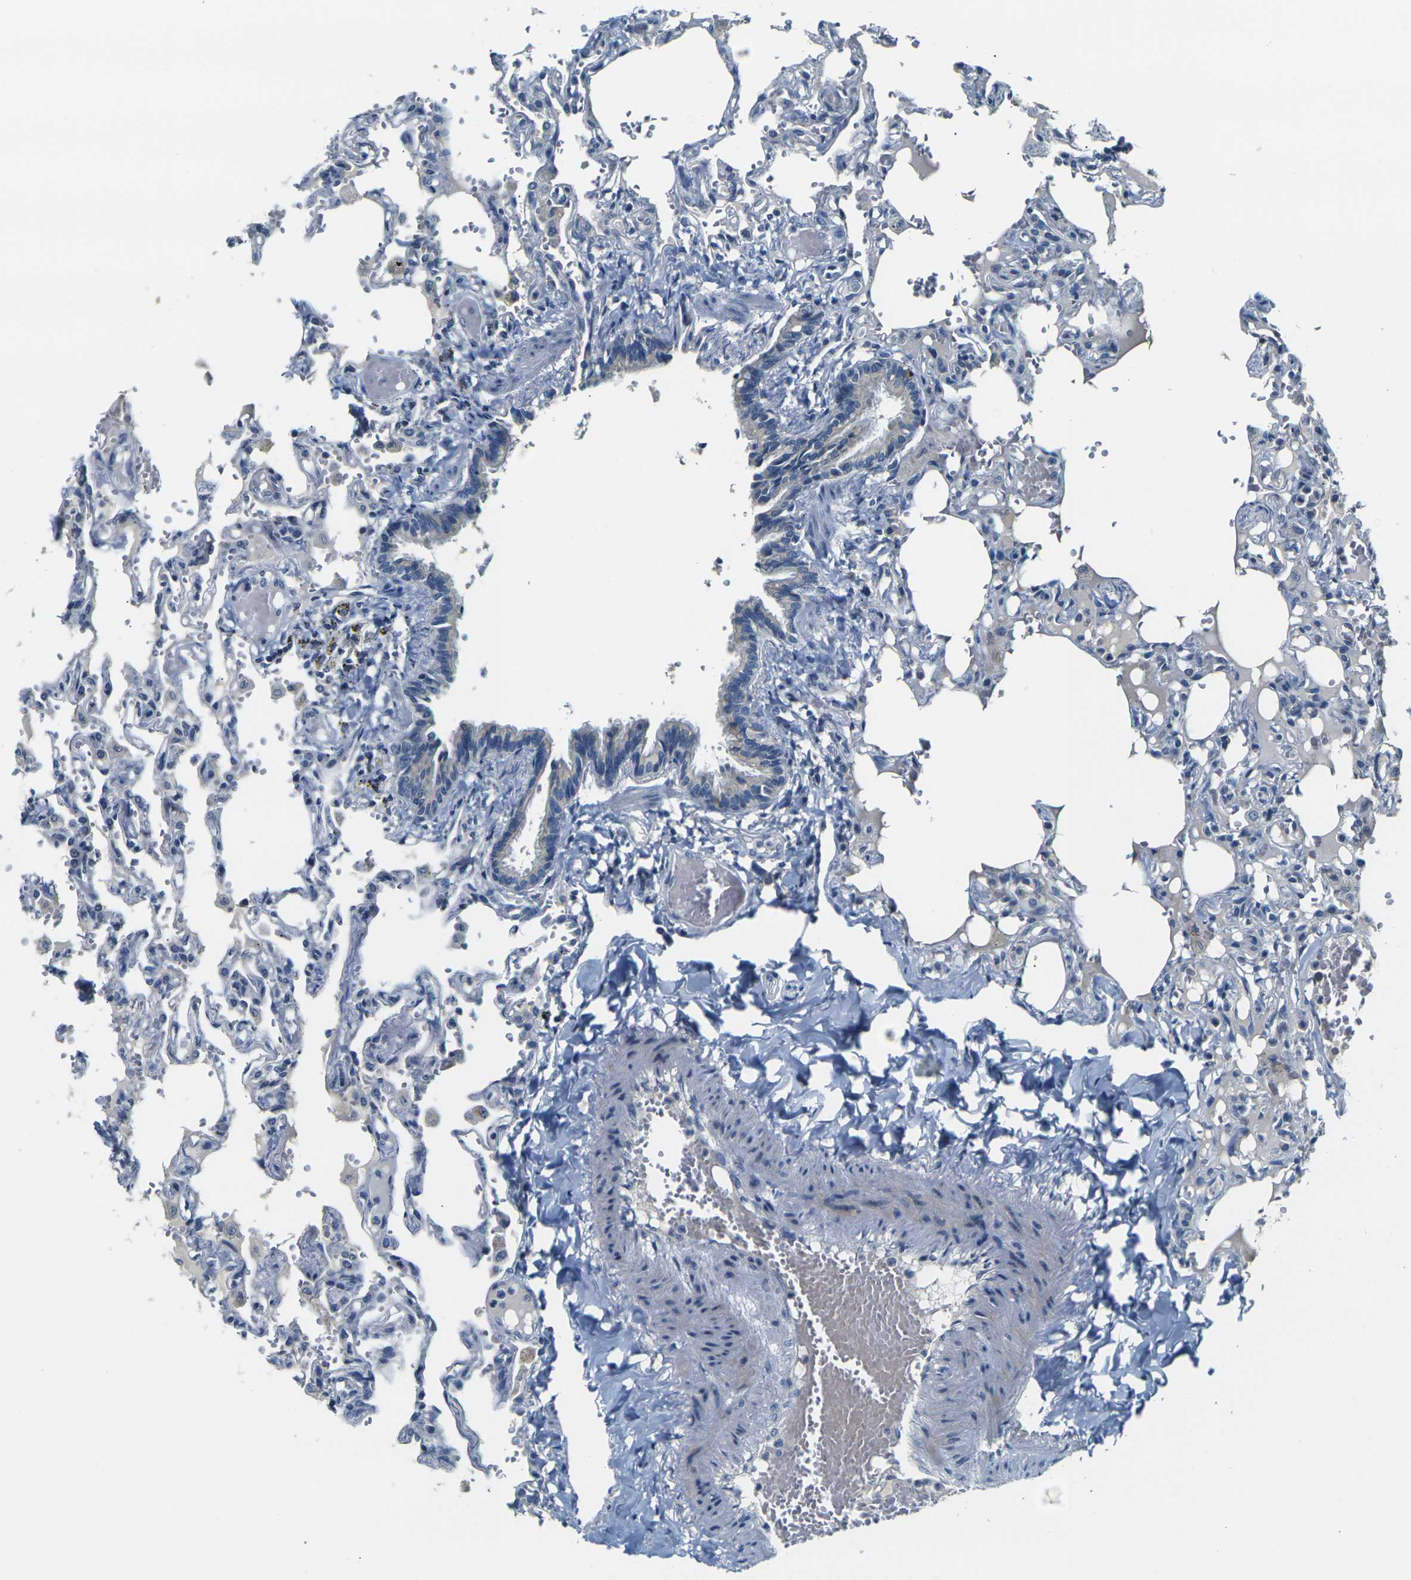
{"staining": {"intensity": "negative", "quantity": "none", "location": "none"}, "tissue": "lung", "cell_type": "Alveolar cells", "image_type": "normal", "snomed": [{"axis": "morphology", "description": "Normal tissue, NOS"}, {"axis": "topography", "description": "Lung"}], "caption": "Immunohistochemistry (IHC) histopathology image of benign human lung stained for a protein (brown), which demonstrates no expression in alveolar cells. (Stains: DAB immunohistochemistry (IHC) with hematoxylin counter stain, Microscopy: brightfield microscopy at high magnification).", "gene": "SHISAL2B", "patient": {"sex": "male", "age": 21}}